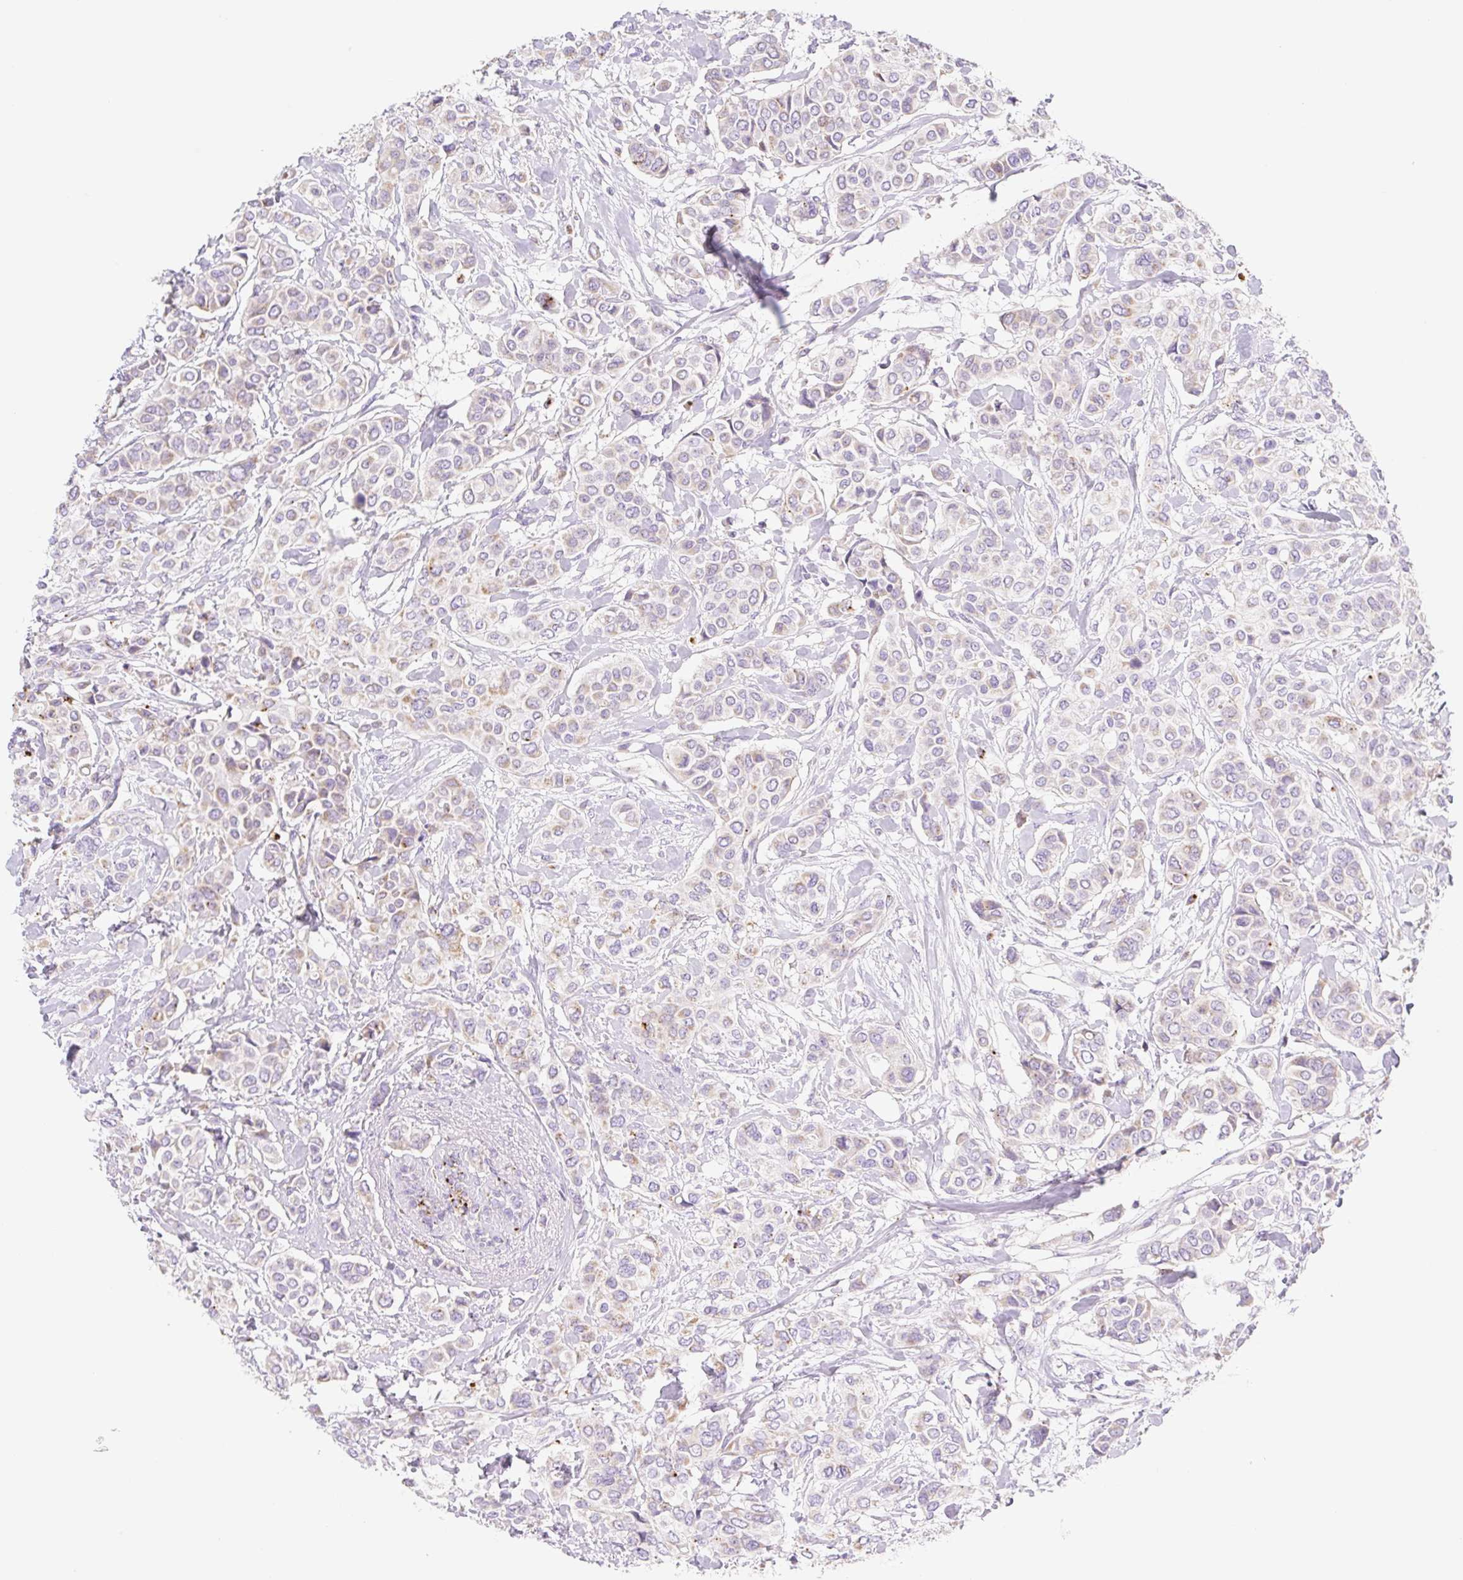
{"staining": {"intensity": "weak", "quantity": "25%-75%", "location": "cytoplasmic/membranous"}, "tissue": "breast cancer", "cell_type": "Tumor cells", "image_type": "cancer", "snomed": [{"axis": "morphology", "description": "Lobular carcinoma"}, {"axis": "topography", "description": "Breast"}], "caption": "Protein expression by immunohistochemistry displays weak cytoplasmic/membranous positivity in approximately 25%-75% of tumor cells in breast cancer (lobular carcinoma).", "gene": "CLEC3A", "patient": {"sex": "female", "age": 51}}